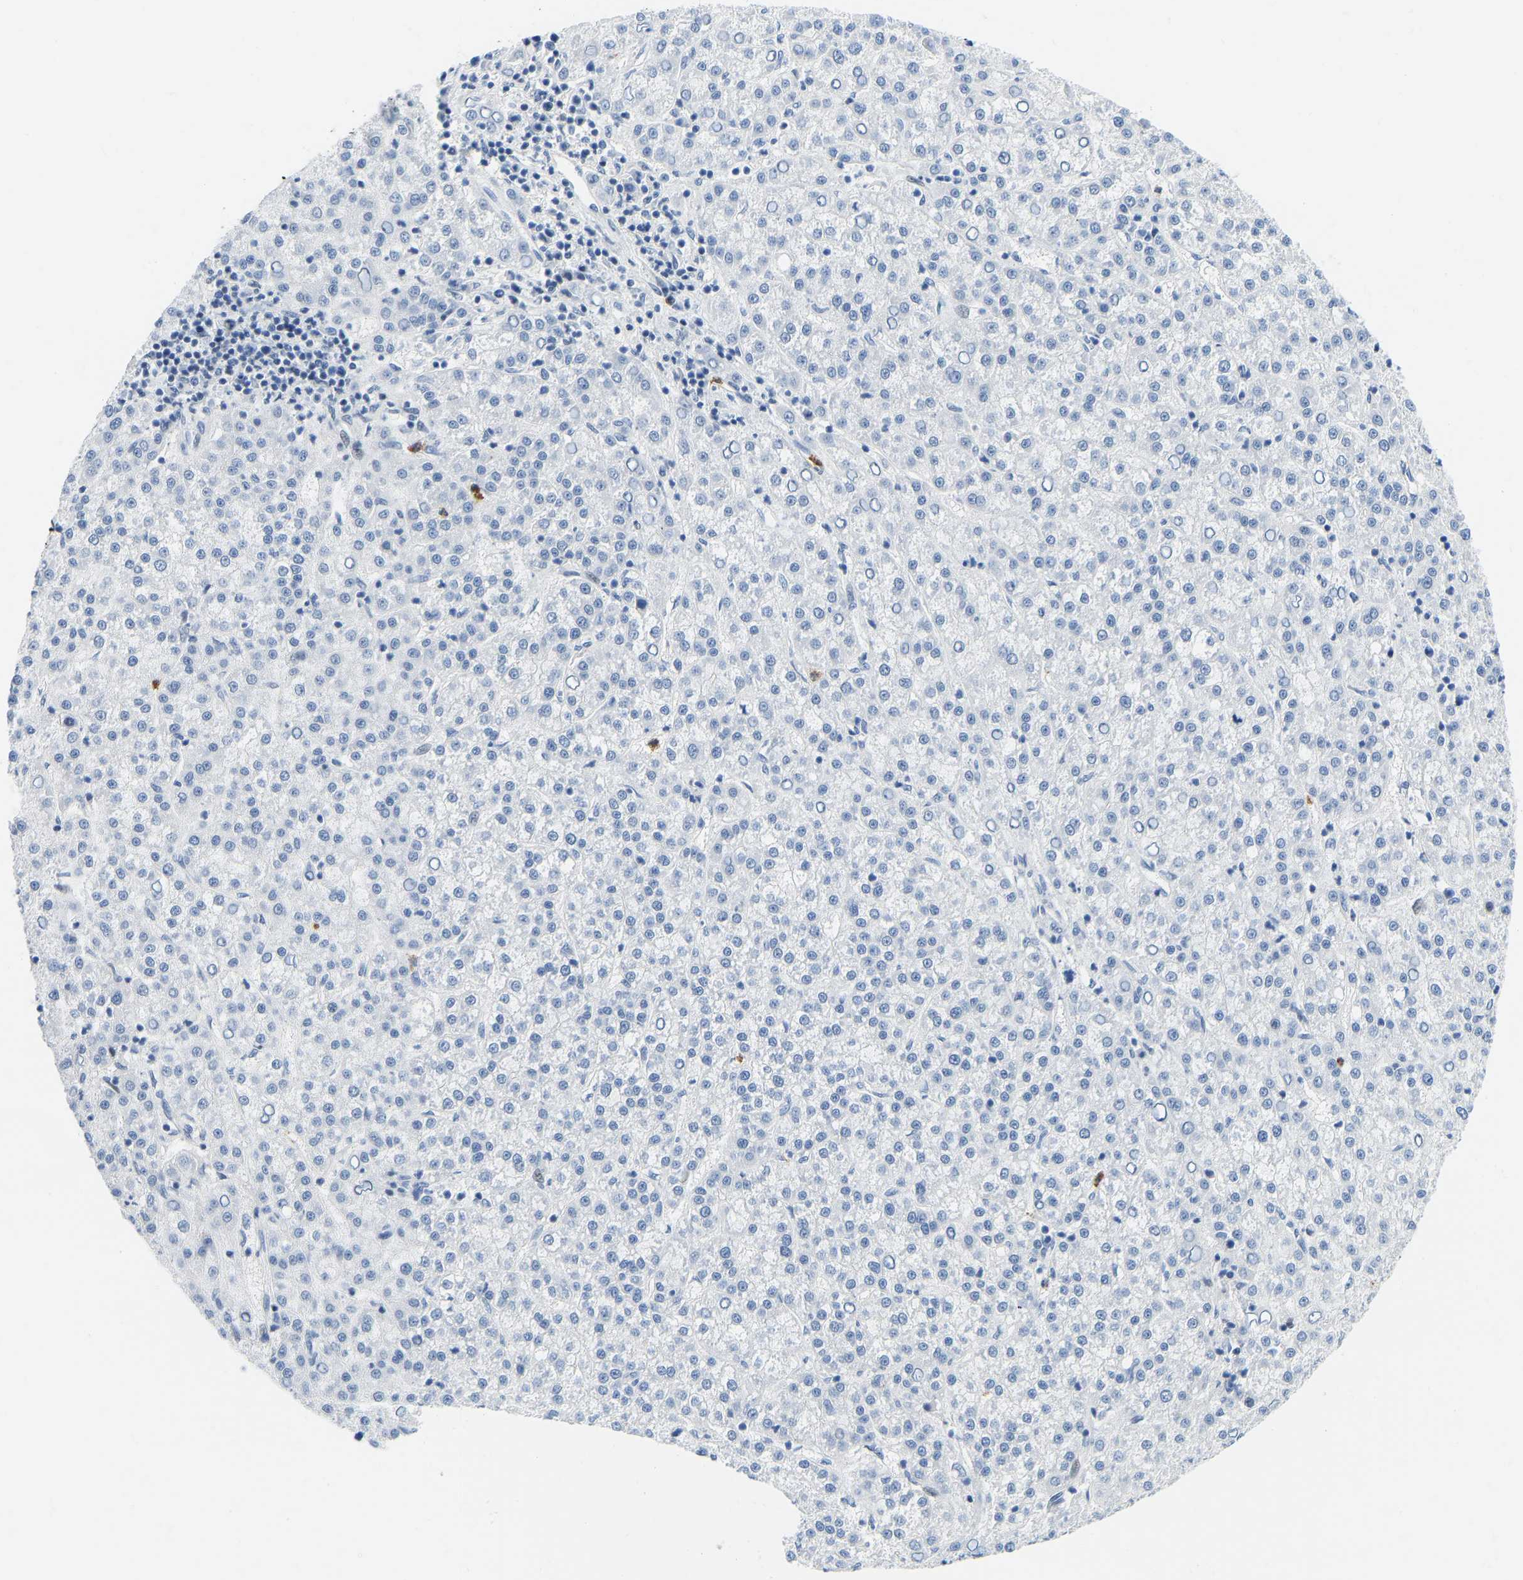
{"staining": {"intensity": "negative", "quantity": "none", "location": "none"}, "tissue": "liver cancer", "cell_type": "Tumor cells", "image_type": "cancer", "snomed": [{"axis": "morphology", "description": "Carcinoma, Hepatocellular, NOS"}, {"axis": "topography", "description": "Liver"}], "caption": "Immunohistochemical staining of liver hepatocellular carcinoma reveals no significant staining in tumor cells.", "gene": "HDAC5", "patient": {"sex": "female", "age": 58}}